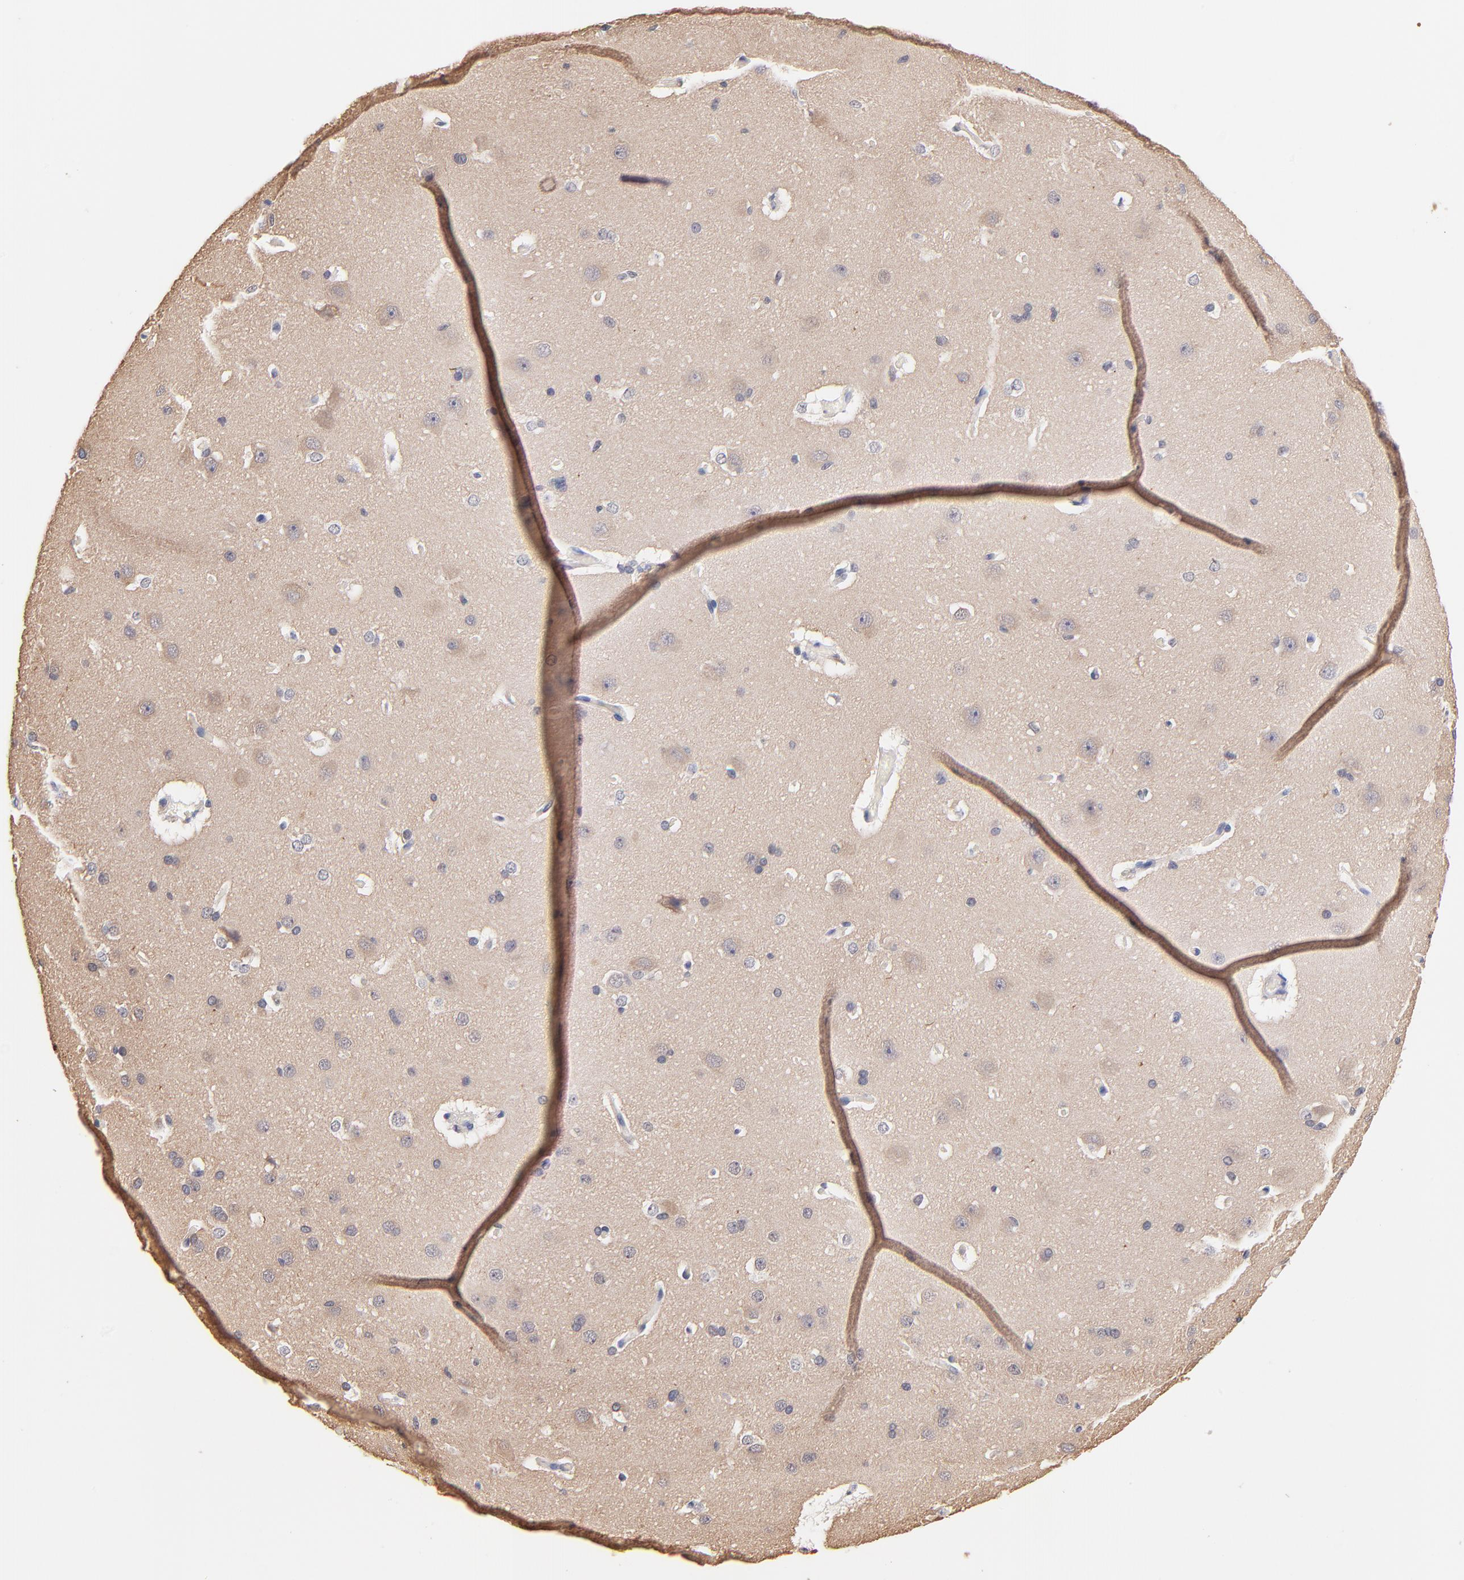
{"staining": {"intensity": "negative", "quantity": "none", "location": "none"}, "tissue": "cerebral cortex", "cell_type": "Endothelial cells", "image_type": "normal", "snomed": [{"axis": "morphology", "description": "Normal tissue, NOS"}, {"axis": "topography", "description": "Cerebral cortex"}], "caption": "A high-resolution histopathology image shows IHC staining of benign cerebral cortex, which demonstrates no significant expression in endothelial cells. (DAB immunohistochemistry, high magnification).", "gene": "RIBC2", "patient": {"sex": "female", "age": 45}}